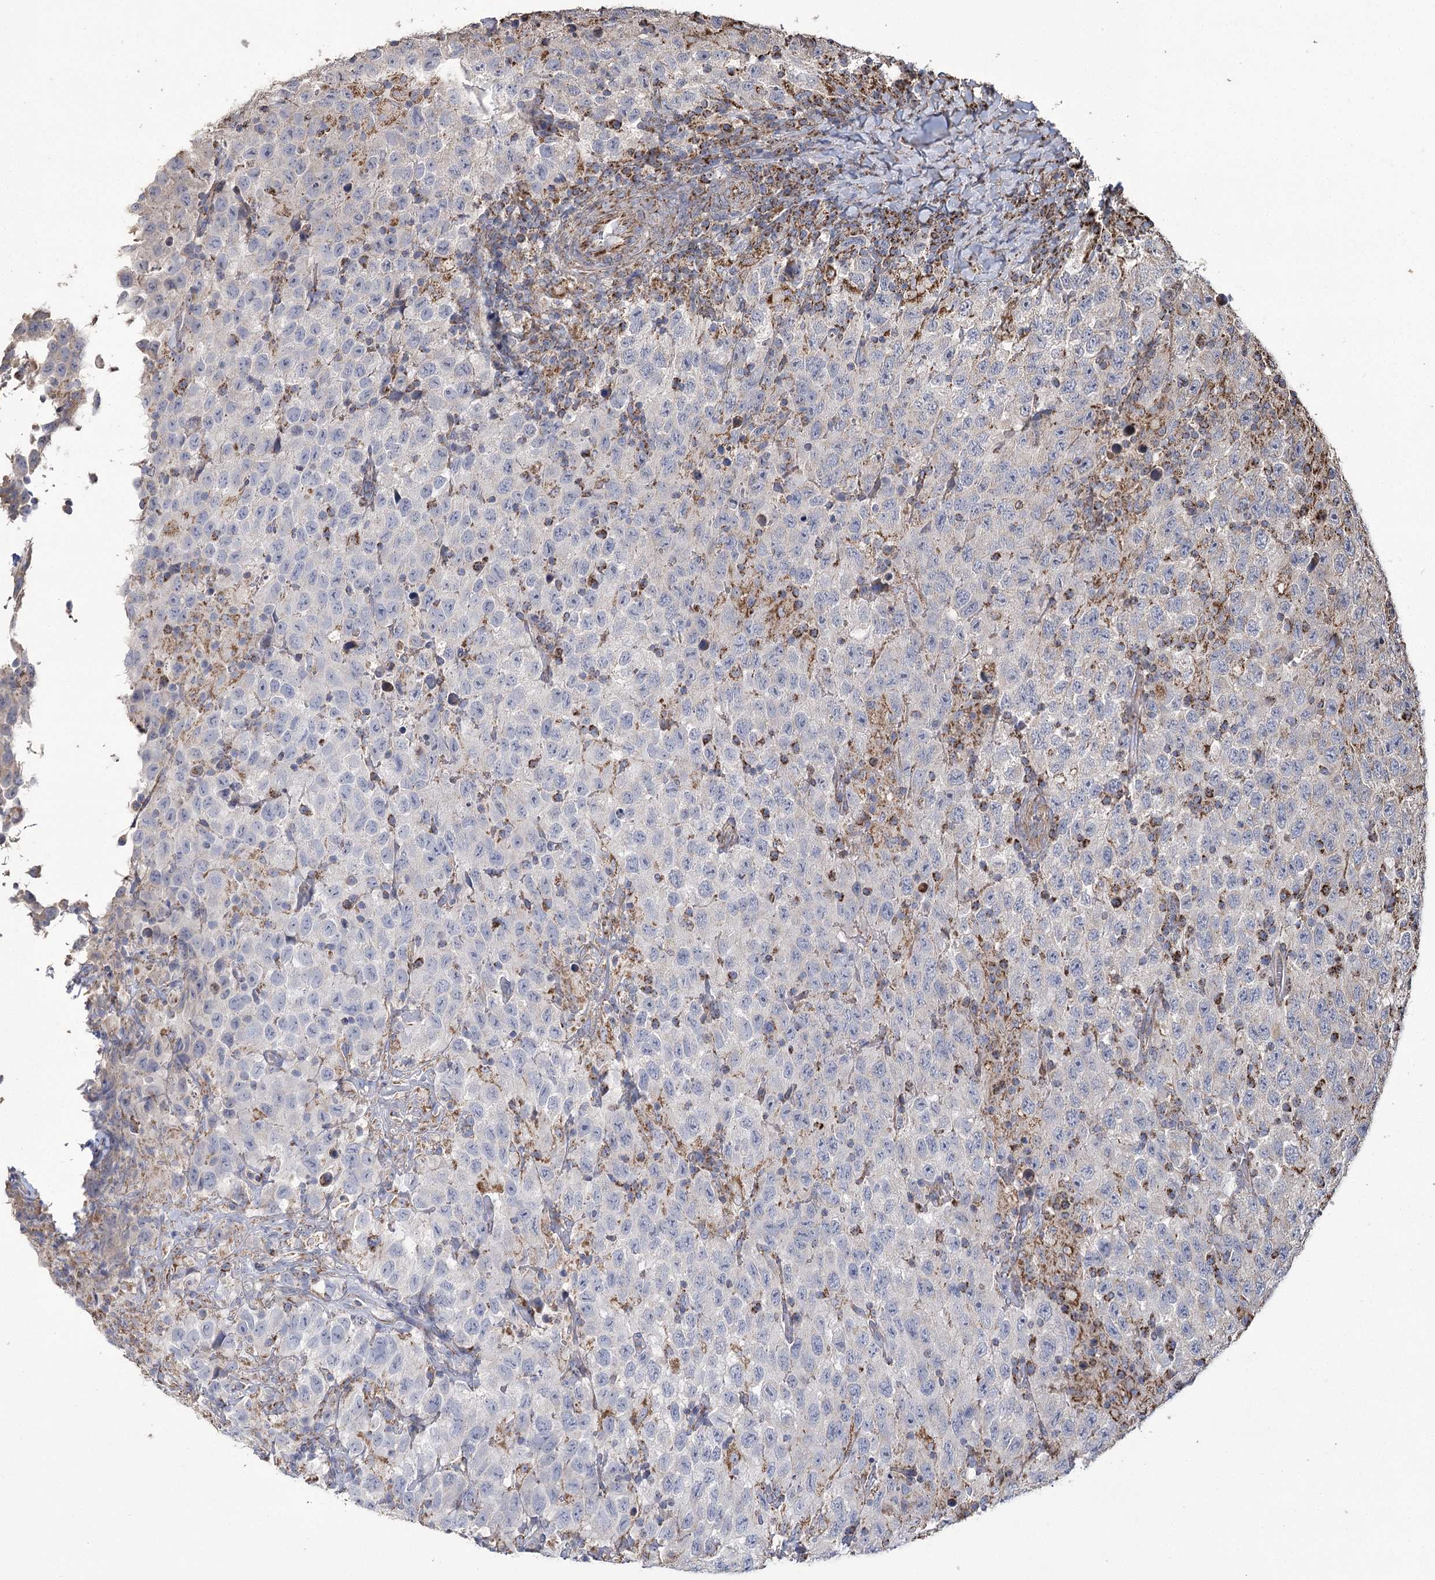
{"staining": {"intensity": "negative", "quantity": "none", "location": "none"}, "tissue": "testis cancer", "cell_type": "Tumor cells", "image_type": "cancer", "snomed": [{"axis": "morphology", "description": "Seminoma, NOS"}, {"axis": "topography", "description": "Testis"}], "caption": "The histopathology image demonstrates no significant staining in tumor cells of testis cancer.", "gene": "RANBP3L", "patient": {"sex": "male", "age": 41}}